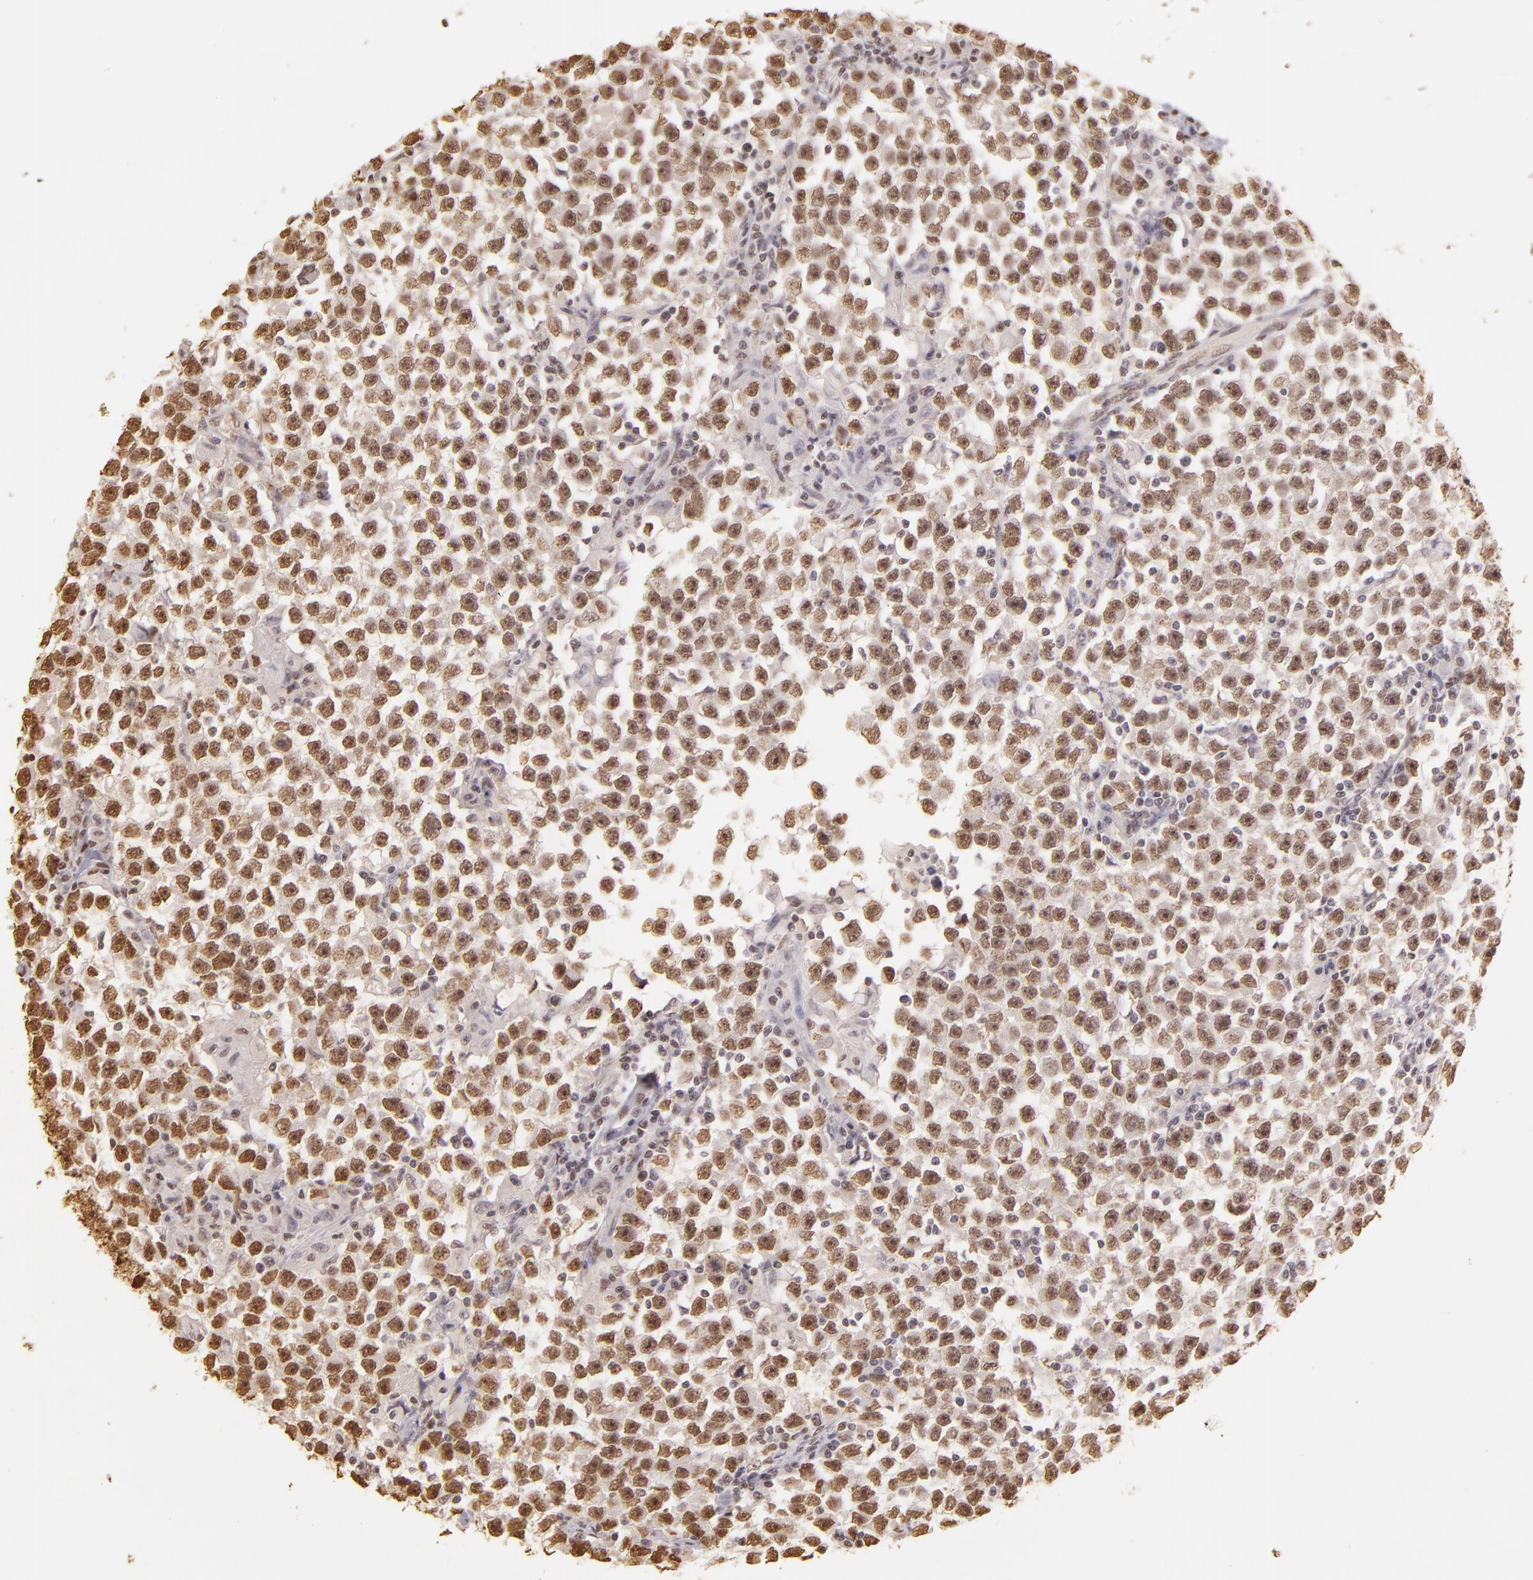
{"staining": {"intensity": "weak", "quantity": ">75%", "location": "nuclear"}, "tissue": "testis cancer", "cell_type": "Tumor cells", "image_type": "cancer", "snomed": [{"axis": "morphology", "description": "Seminoma, NOS"}, {"axis": "topography", "description": "Testis"}], "caption": "High-magnification brightfield microscopy of testis seminoma stained with DAB (brown) and counterstained with hematoxylin (blue). tumor cells exhibit weak nuclear expression is appreciated in about>75% of cells.", "gene": "PAPOLA", "patient": {"sex": "male", "age": 33}}